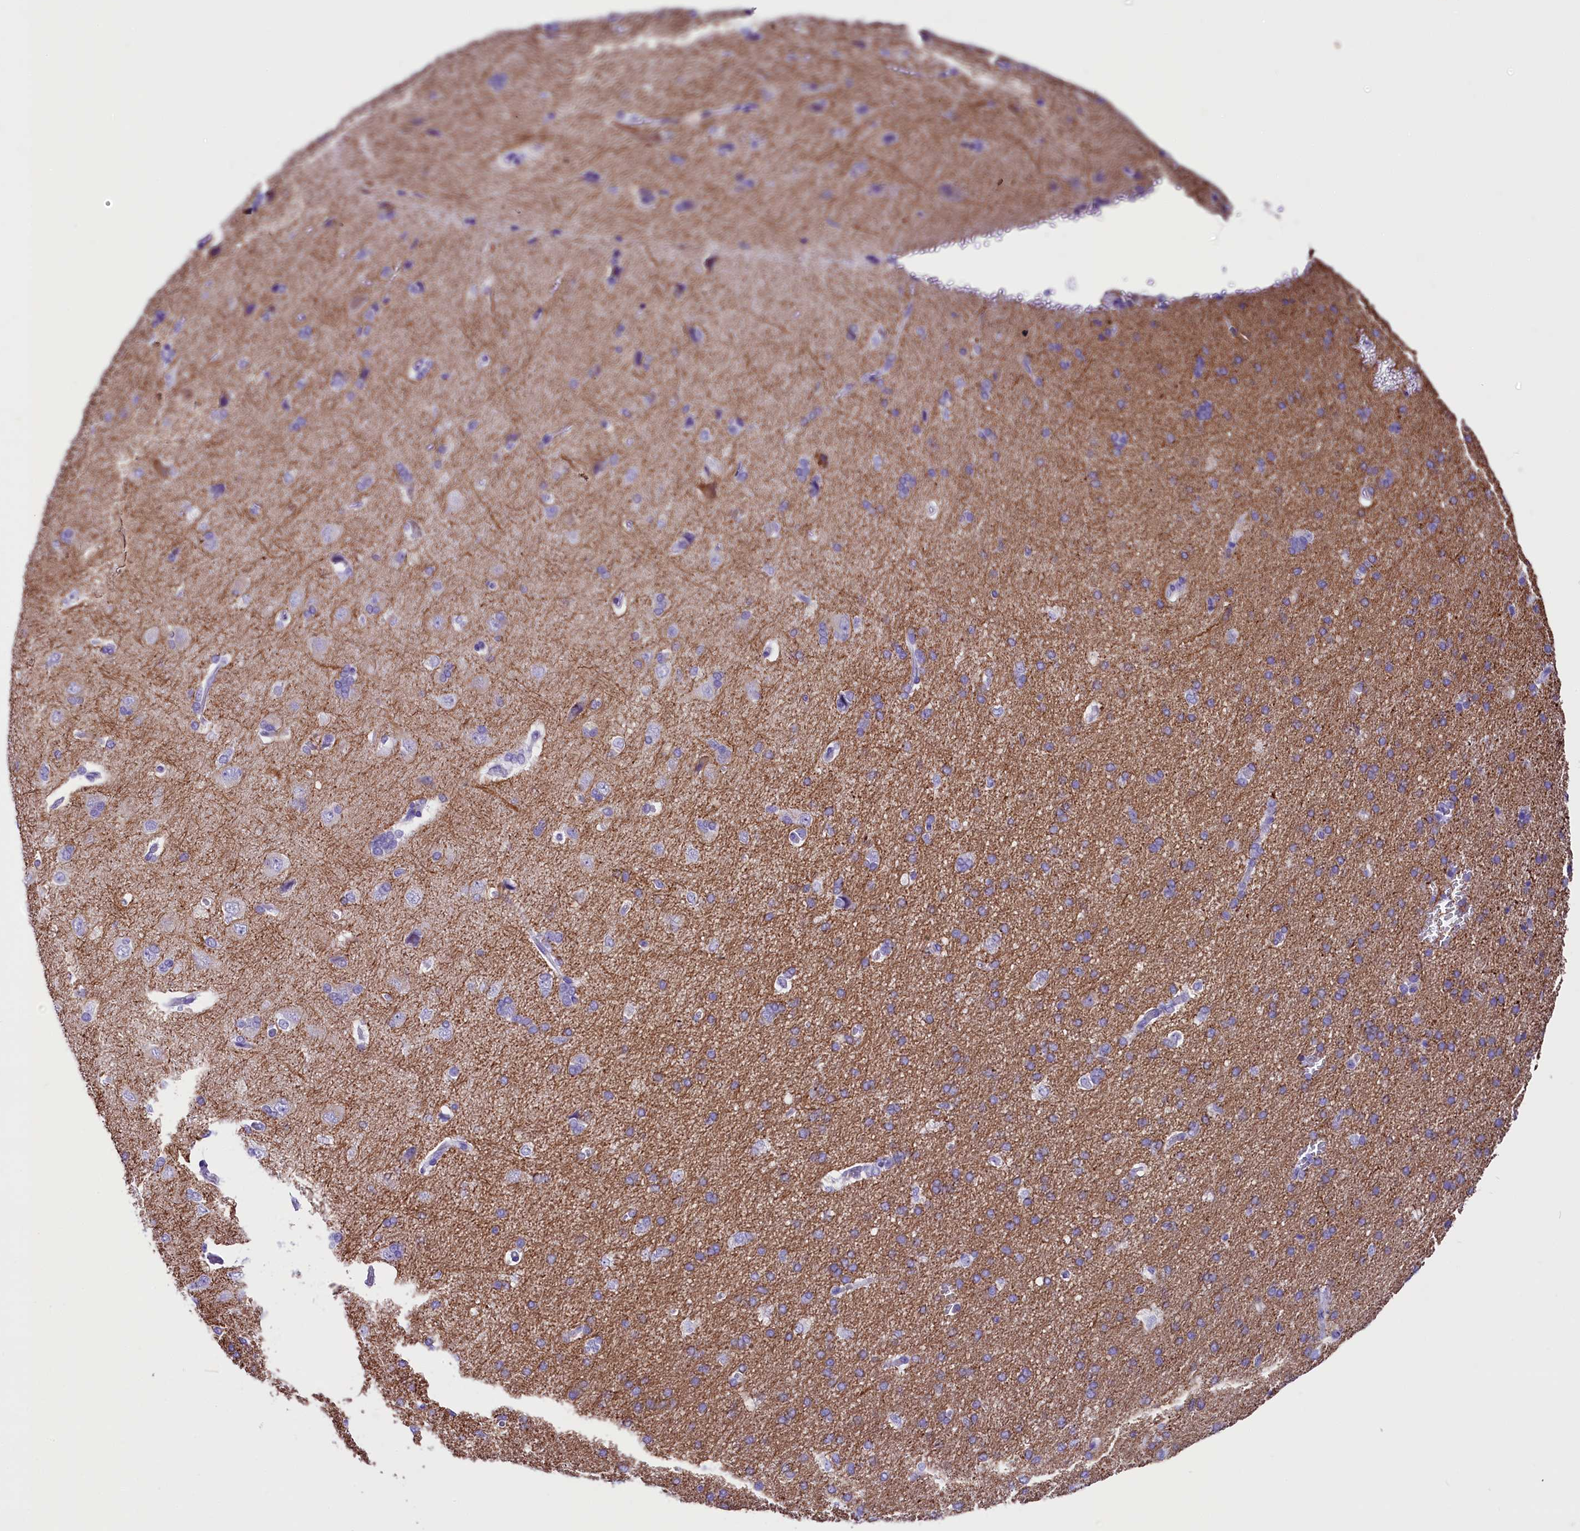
{"staining": {"intensity": "negative", "quantity": "none", "location": "none"}, "tissue": "cerebral cortex", "cell_type": "Endothelial cells", "image_type": "normal", "snomed": [{"axis": "morphology", "description": "Normal tissue, NOS"}, {"axis": "topography", "description": "Cerebral cortex"}], "caption": "There is no significant positivity in endothelial cells of cerebral cortex. (Stains: DAB (3,3'-diaminobenzidine) immunohistochemistry (IHC) with hematoxylin counter stain, Microscopy: brightfield microscopy at high magnification).", "gene": "SKIDA1", "patient": {"sex": "male", "age": 62}}